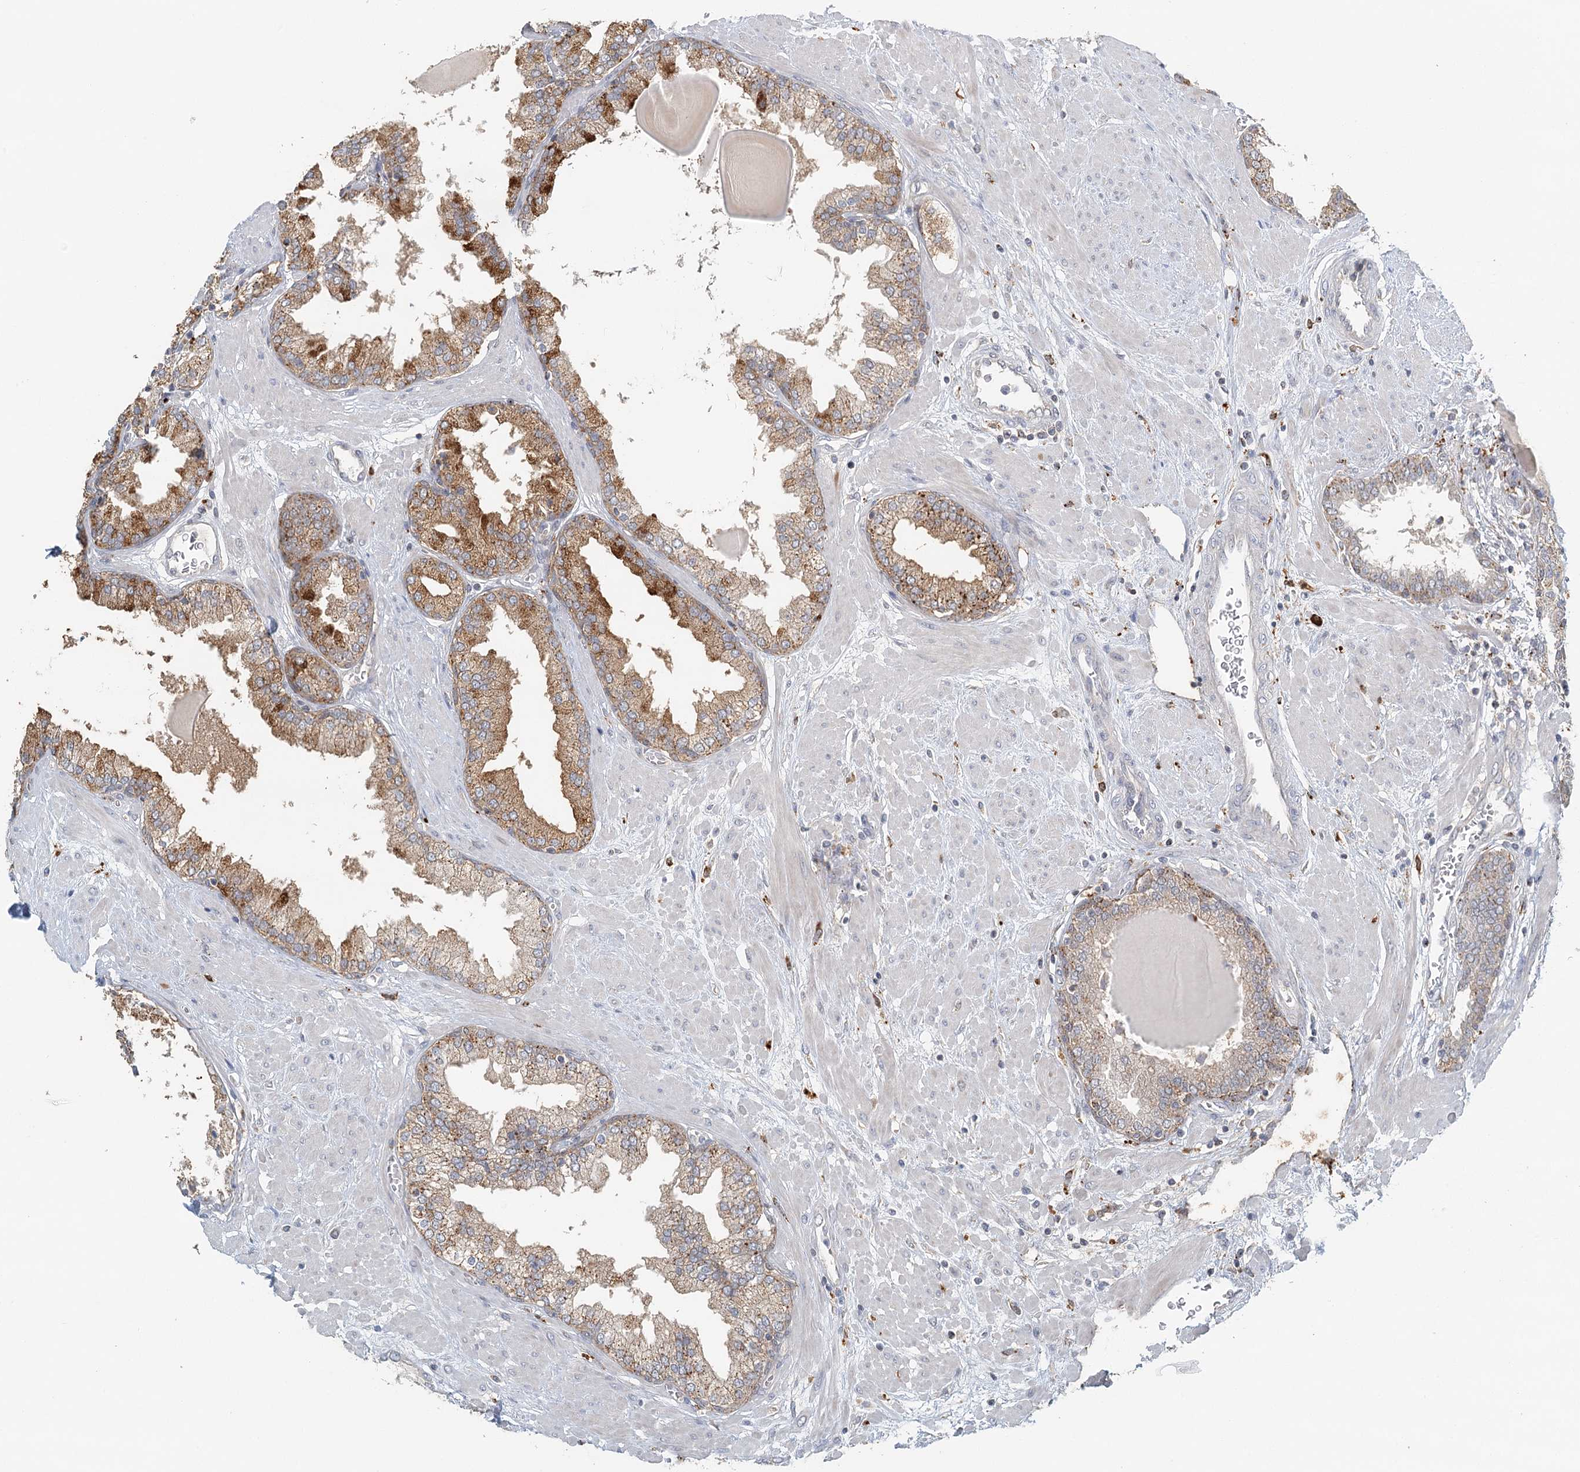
{"staining": {"intensity": "moderate", "quantity": ">75%", "location": "cytoplasmic/membranous"}, "tissue": "prostate", "cell_type": "Glandular cells", "image_type": "normal", "snomed": [{"axis": "morphology", "description": "Normal tissue, NOS"}, {"axis": "topography", "description": "Prostate"}], "caption": "Moderate cytoplasmic/membranous protein staining is appreciated in approximately >75% of glandular cells in prostate. (DAB IHC, brown staining for protein, blue staining for nuclei).", "gene": "VSIG1", "patient": {"sex": "male", "age": 51}}